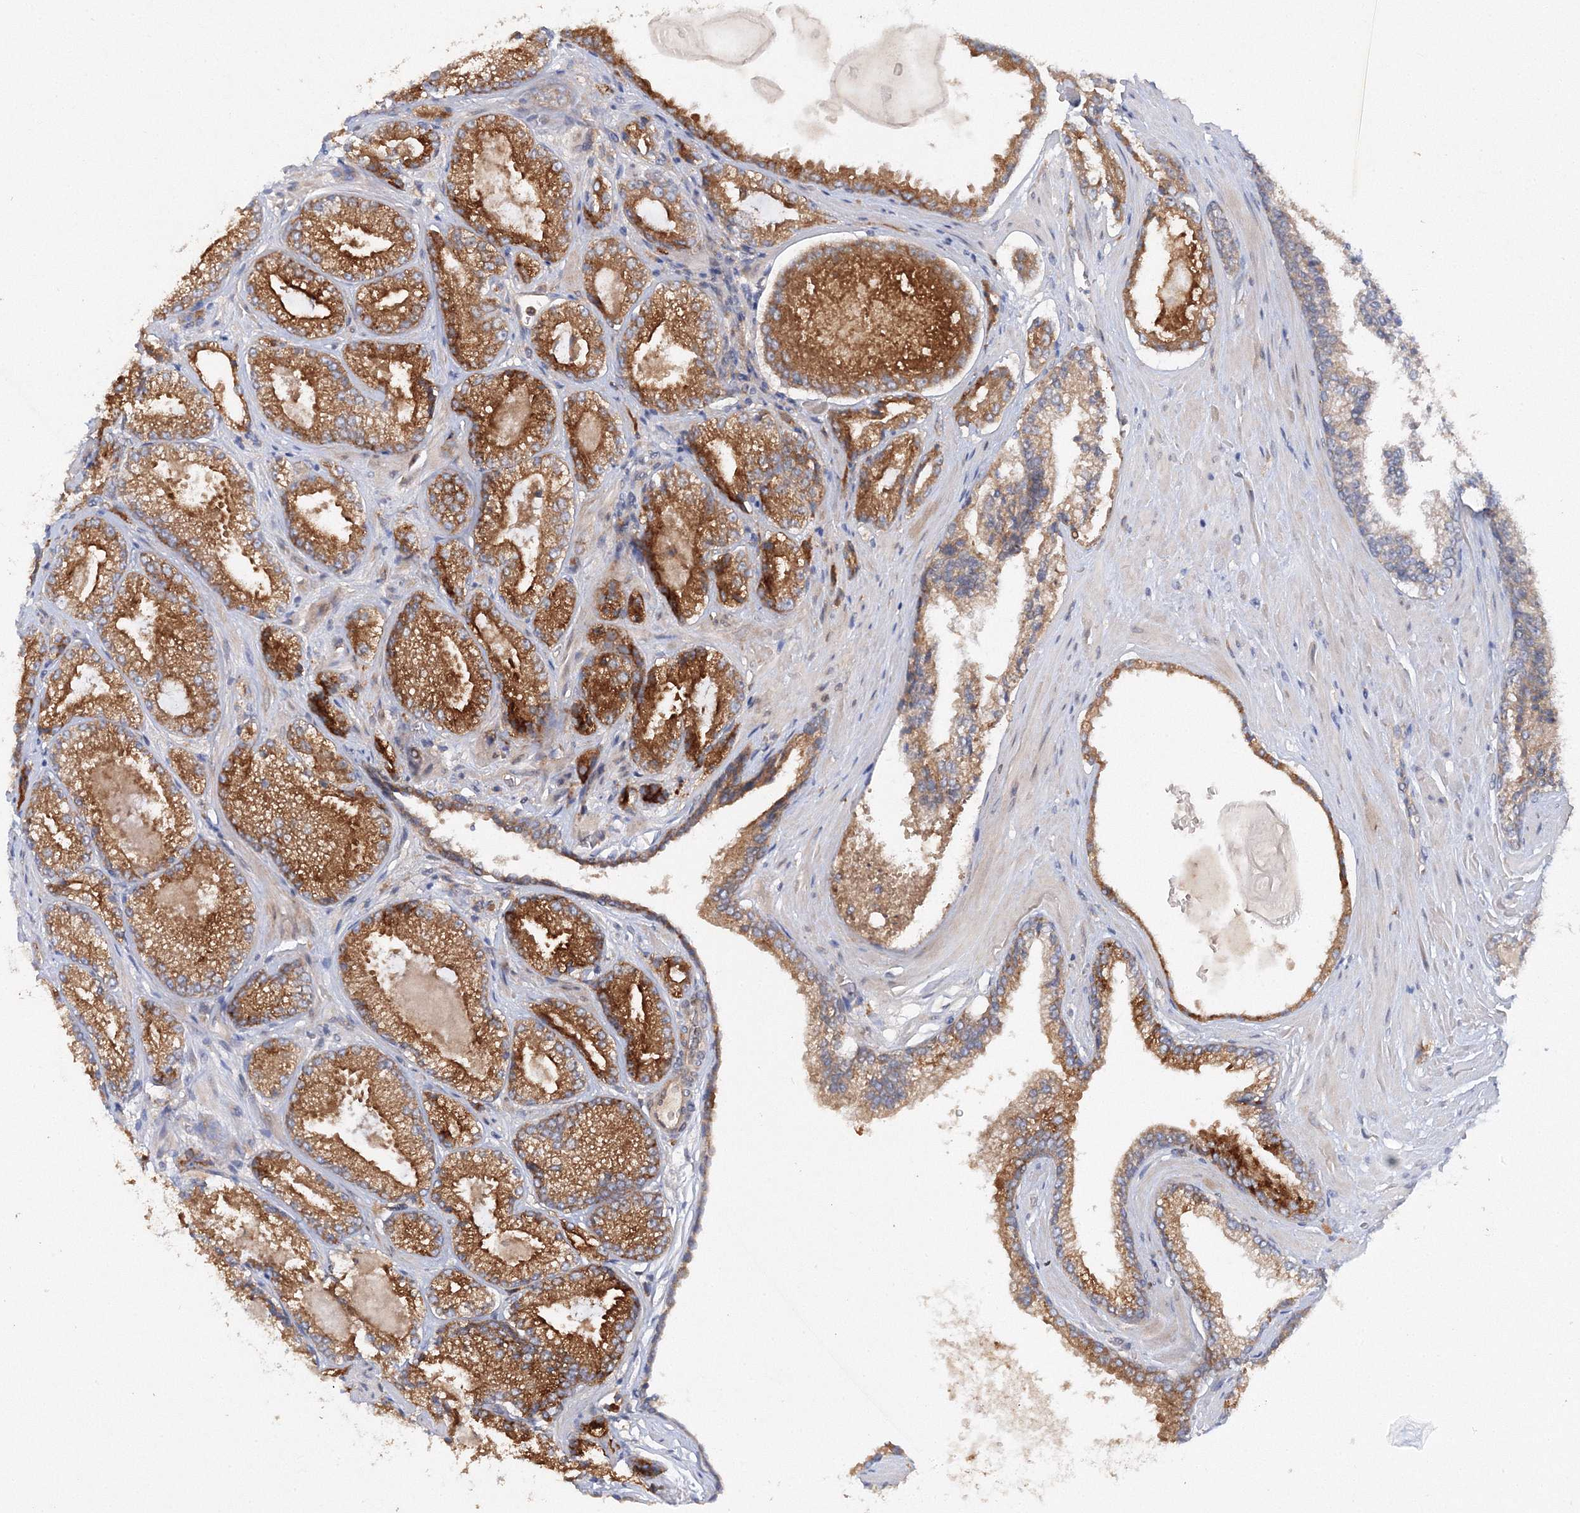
{"staining": {"intensity": "moderate", "quantity": ">75%", "location": "cytoplasmic/membranous"}, "tissue": "prostate cancer", "cell_type": "Tumor cells", "image_type": "cancer", "snomed": [{"axis": "morphology", "description": "Adenocarcinoma, High grade"}, {"axis": "topography", "description": "Prostate"}], "caption": "High-grade adenocarcinoma (prostate) stained with DAB IHC reveals medium levels of moderate cytoplasmic/membranous staining in approximately >75% of tumor cells.", "gene": "SLC36A1", "patient": {"sex": "male", "age": 73}}